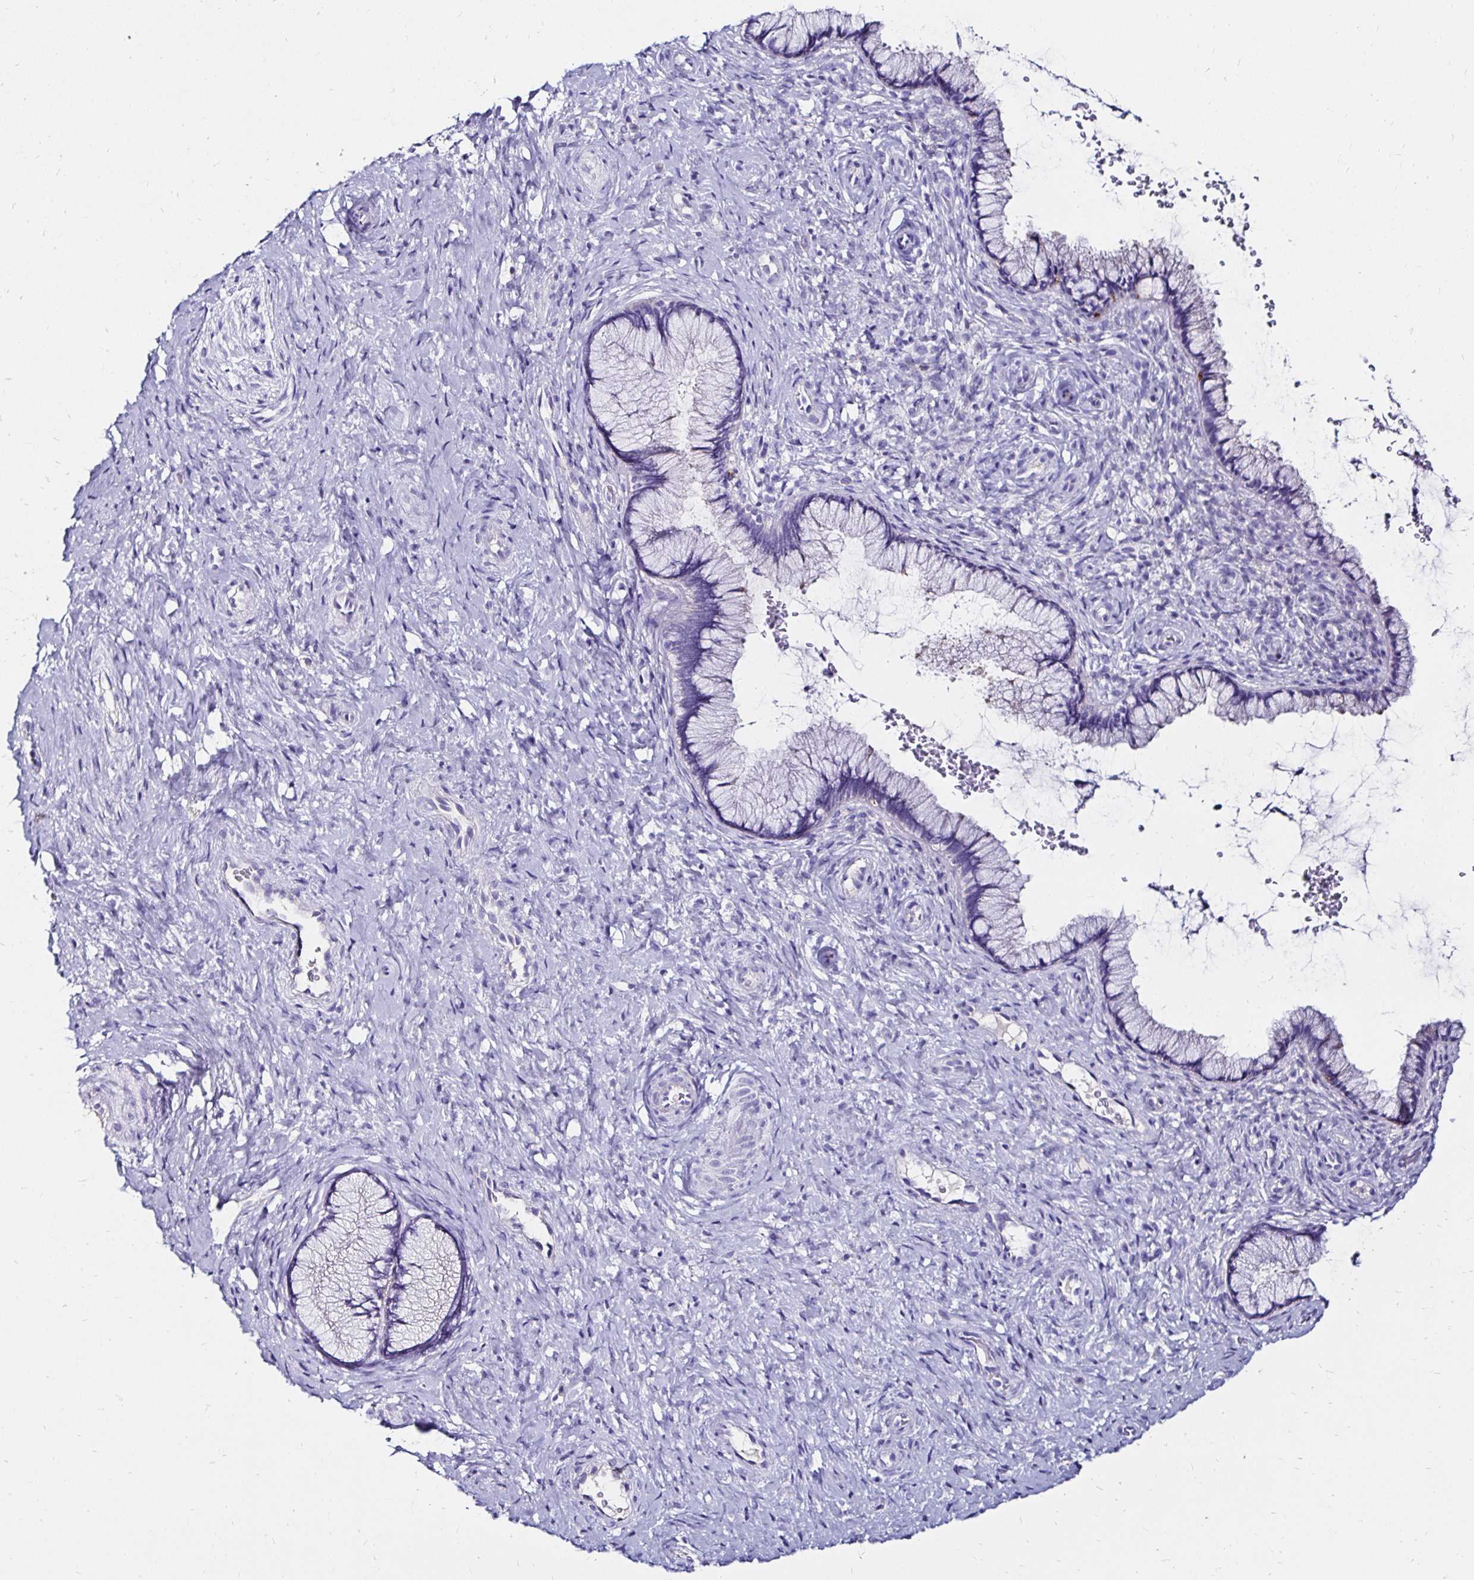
{"staining": {"intensity": "negative", "quantity": "none", "location": "none"}, "tissue": "cervix", "cell_type": "Glandular cells", "image_type": "normal", "snomed": [{"axis": "morphology", "description": "Normal tissue, NOS"}, {"axis": "topography", "description": "Cervix"}], "caption": "Immunohistochemistry (IHC) micrograph of unremarkable cervix: cervix stained with DAB (3,3'-diaminobenzidine) displays no significant protein positivity in glandular cells.", "gene": "KCNT1", "patient": {"sex": "female", "age": 34}}